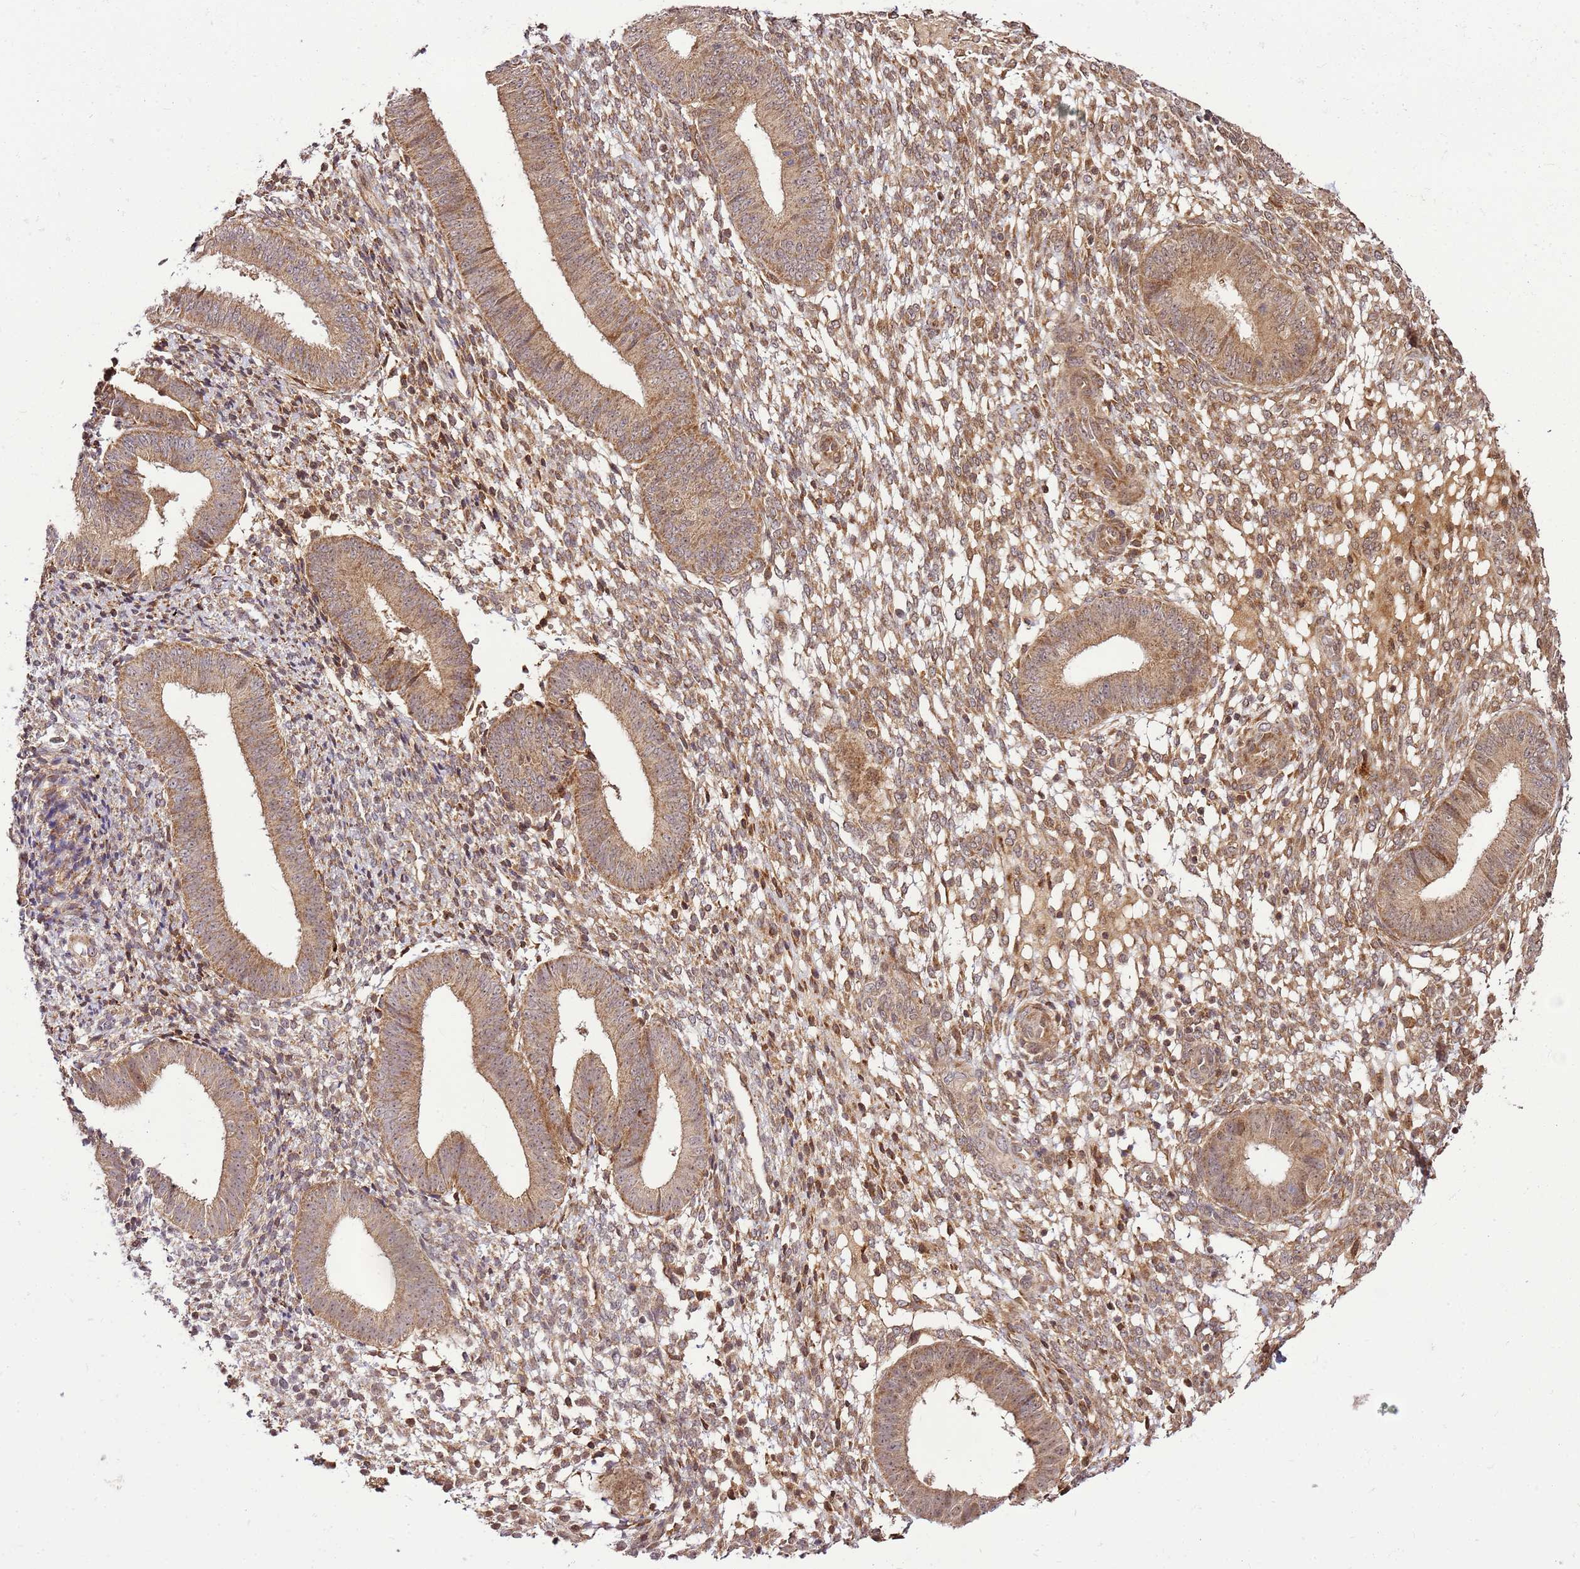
{"staining": {"intensity": "moderate", "quantity": ">75%", "location": "cytoplasmic/membranous"}, "tissue": "endometrium", "cell_type": "Cells in endometrial stroma", "image_type": "normal", "snomed": [{"axis": "morphology", "description": "Normal tissue, NOS"}, {"axis": "topography", "description": "Endometrium"}], "caption": "Immunohistochemistry (IHC) (DAB) staining of normal endometrium reveals moderate cytoplasmic/membranous protein expression in approximately >75% of cells in endometrial stroma. The staining was performed using DAB to visualize the protein expression in brown, while the nuclei were stained in blue with hematoxylin (Magnification: 20x).", "gene": "RASA3", "patient": {"sex": "female", "age": 49}}